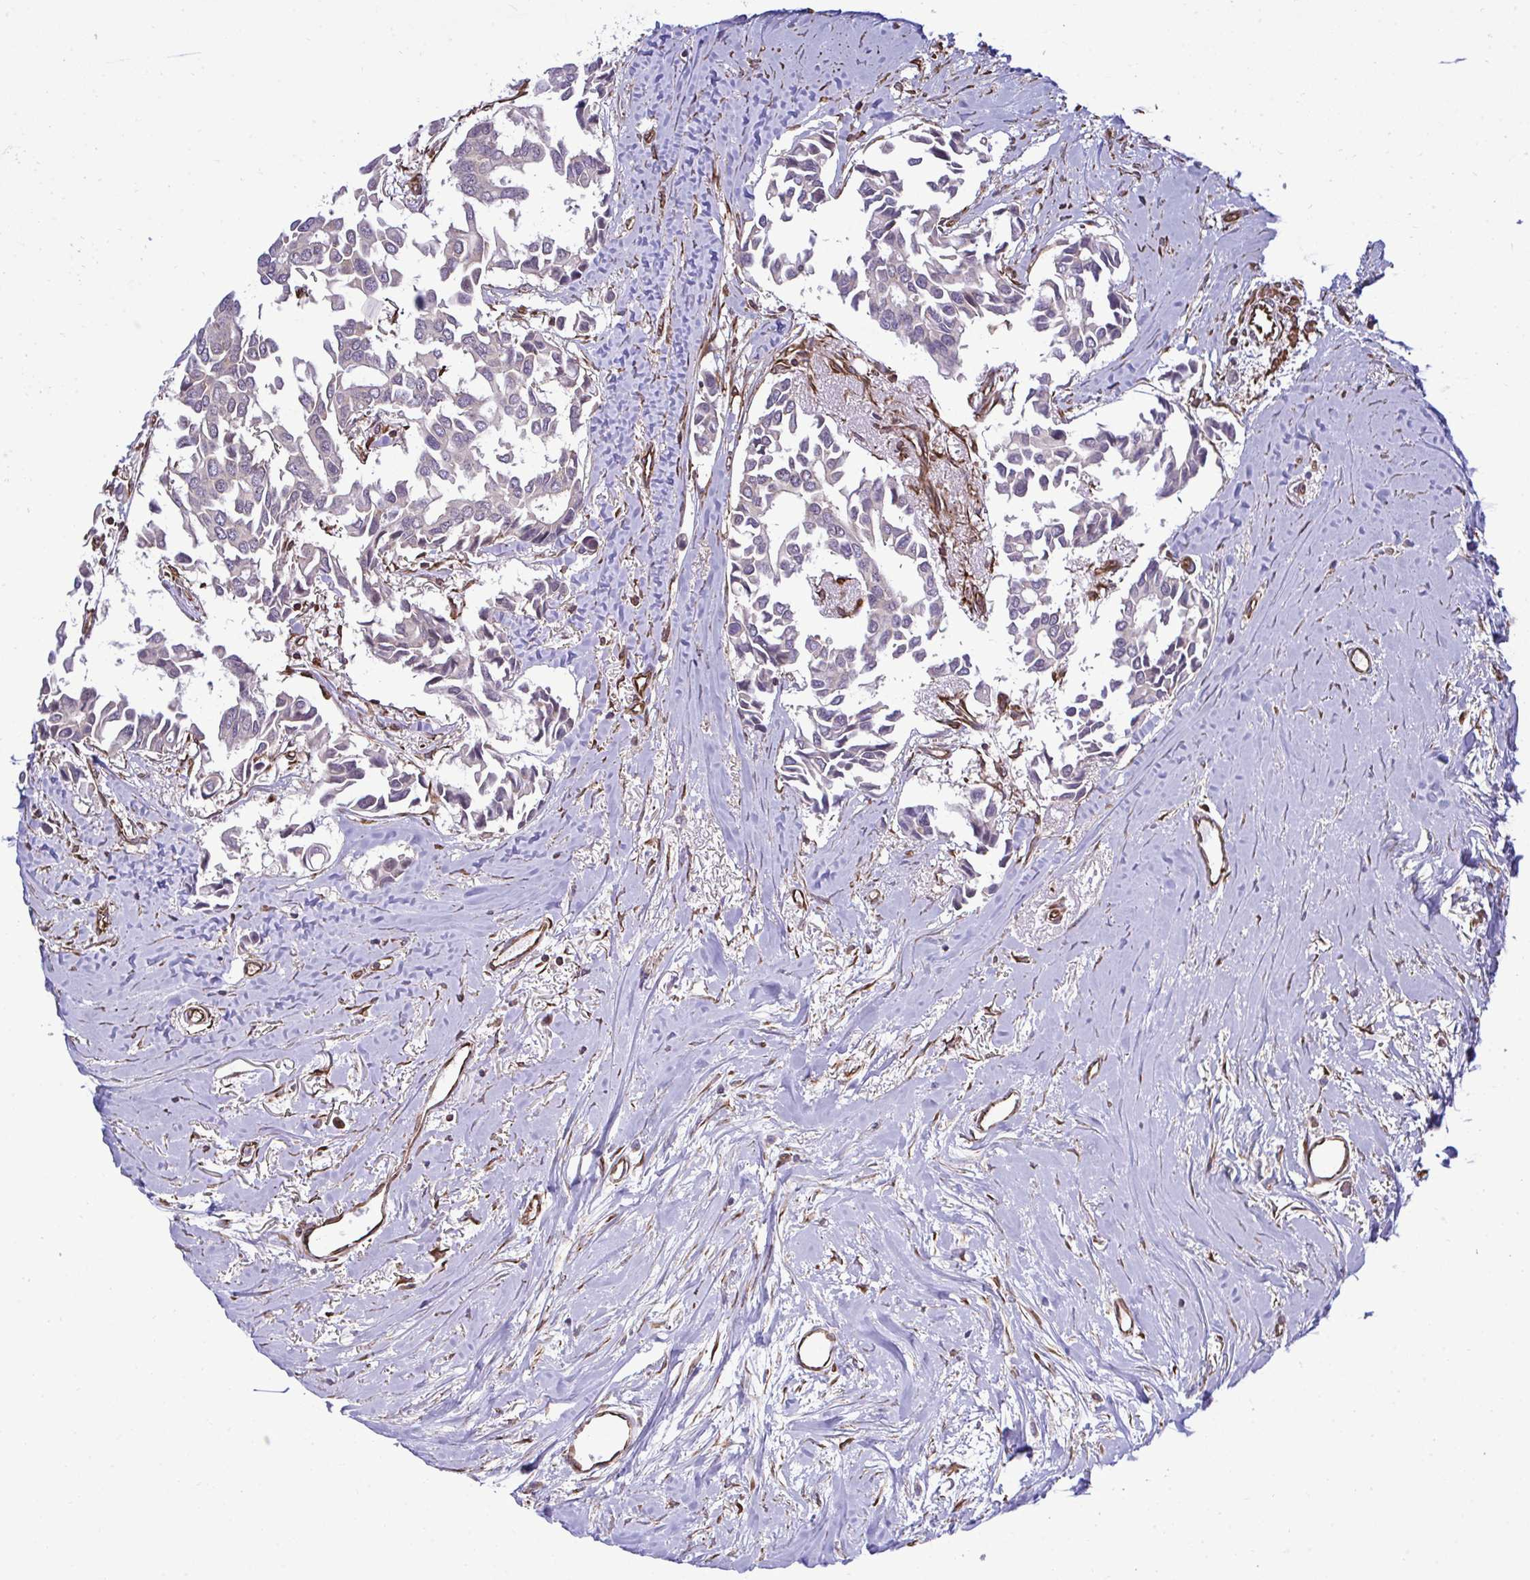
{"staining": {"intensity": "negative", "quantity": "none", "location": "none"}, "tissue": "breast cancer", "cell_type": "Tumor cells", "image_type": "cancer", "snomed": [{"axis": "morphology", "description": "Duct carcinoma"}, {"axis": "topography", "description": "Breast"}], "caption": "IHC image of human breast cancer stained for a protein (brown), which reveals no positivity in tumor cells.", "gene": "RPS15", "patient": {"sex": "female", "age": 54}}